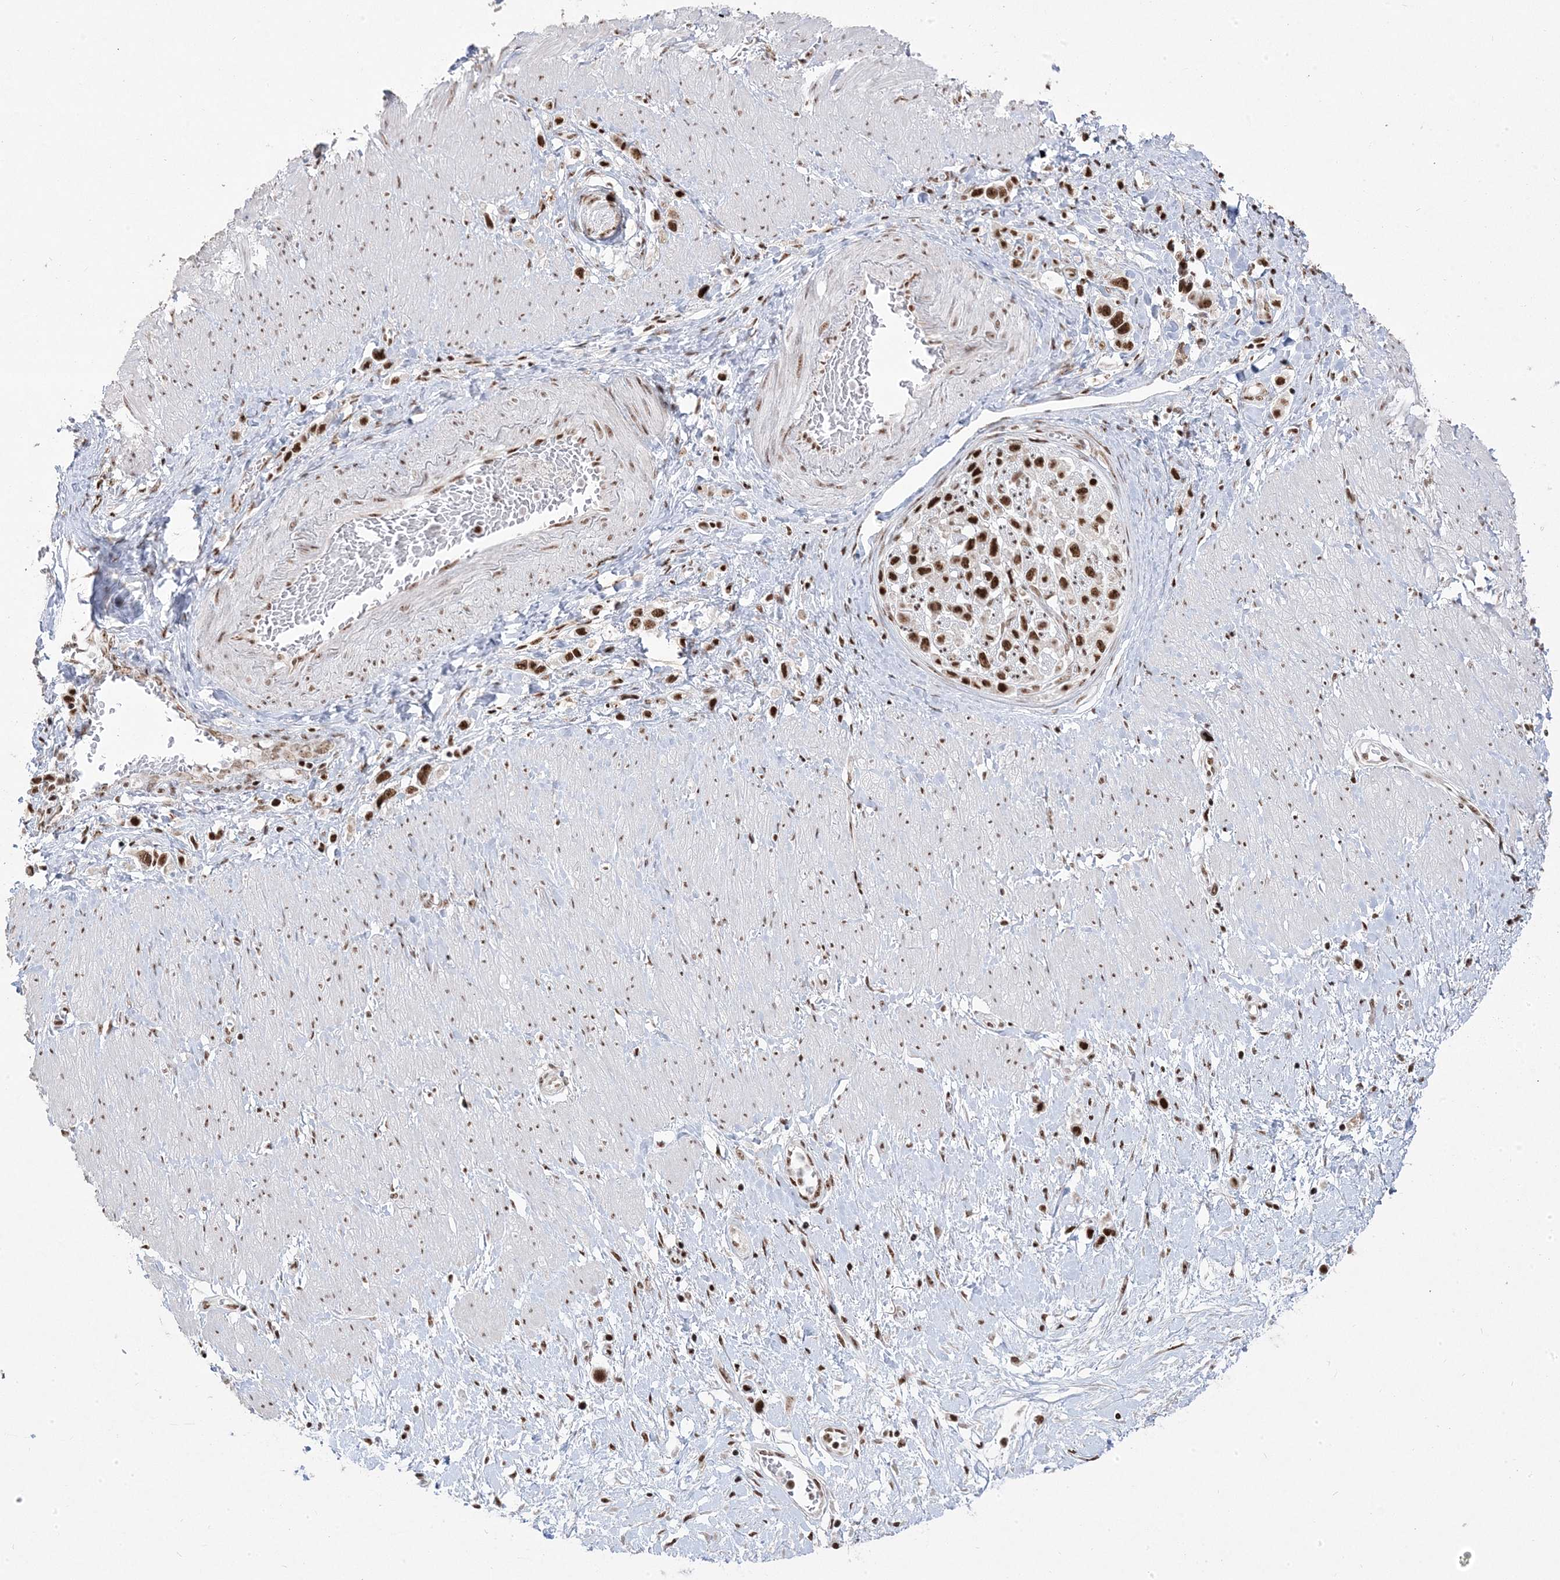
{"staining": {"intensity": "strong", "quantity": ">75%", "location": "nuclear"}, "tissue": "stomach cancer", "cell_type": "Tumor cells", "image_type": "cancer", "snomed": [{"axis": "morphology", "description": "Normal tissue, NOS"}, {"axis": "morphology", "description": "Adenocarcinoma, NOS"}, {"axis": "topography", "description": "Stomach, upper"}, {"axis": "topography", "description": "Stomach"}], "caption": "Strong nuclear positivity is identified in about >75% of tumor cells in adenocarcinoma (stomach).", "gene": "MTREX", "patient": {"sex": "female", "age": 65}}